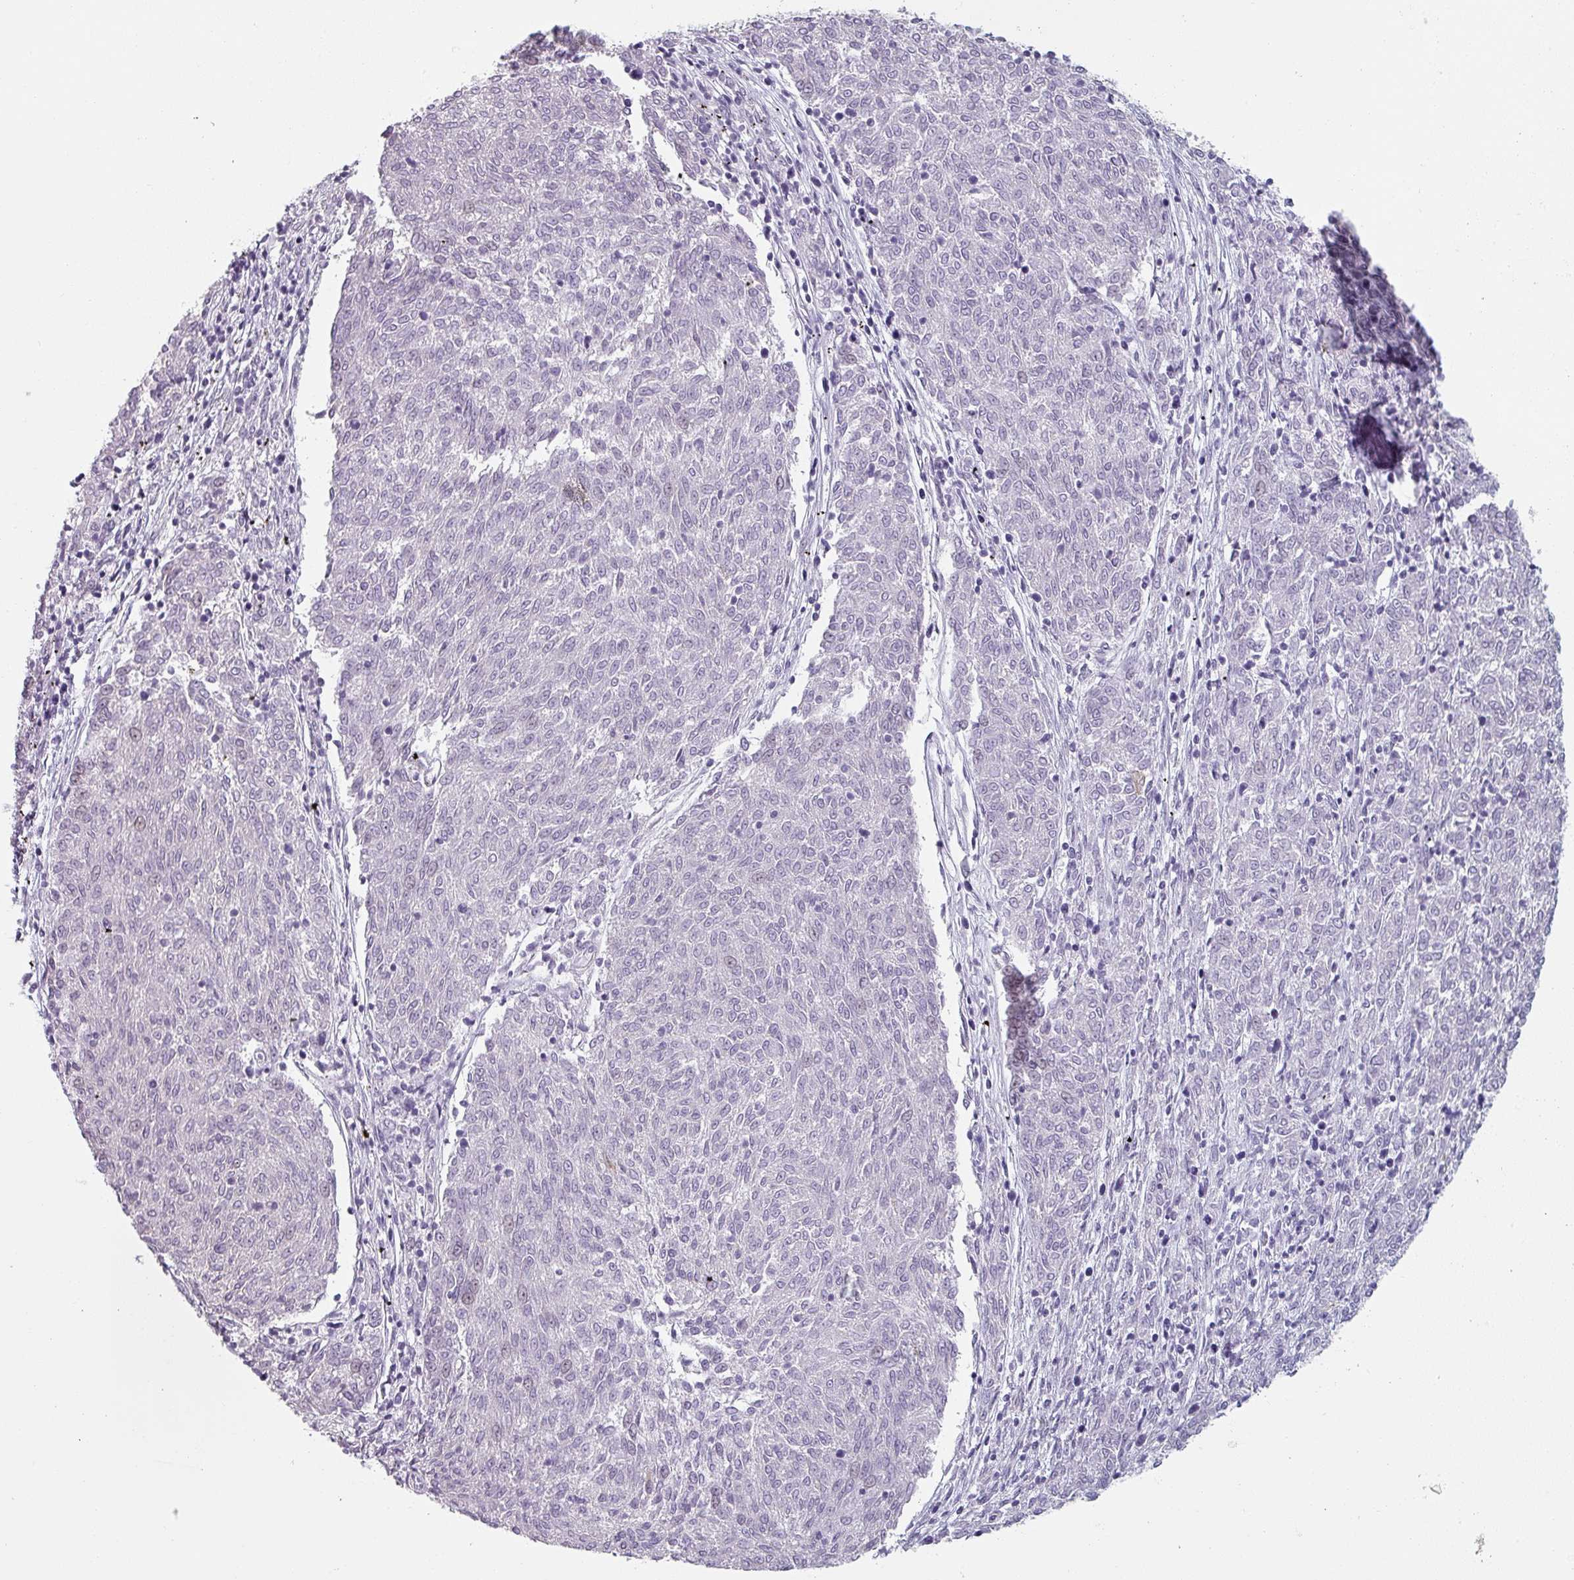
{"staining": {"intensity": "negative", "quantity": "none", "location": "none"}, "tissue": "melanoma", "cell_type": "Tumor cells", "image_type": "cancer", "snomed": [{"axis": "morphology", "description": "Malignant melanoma, NOS"}, {"axis": "topography", "description": "Skin"}], "caption": "DAB immunohistochemical staining of human malignant melanoma exhibits no significant expression in tumor cells.", "gene": "SFTPA1", "patient": {"sex": "female", "age": 72}}